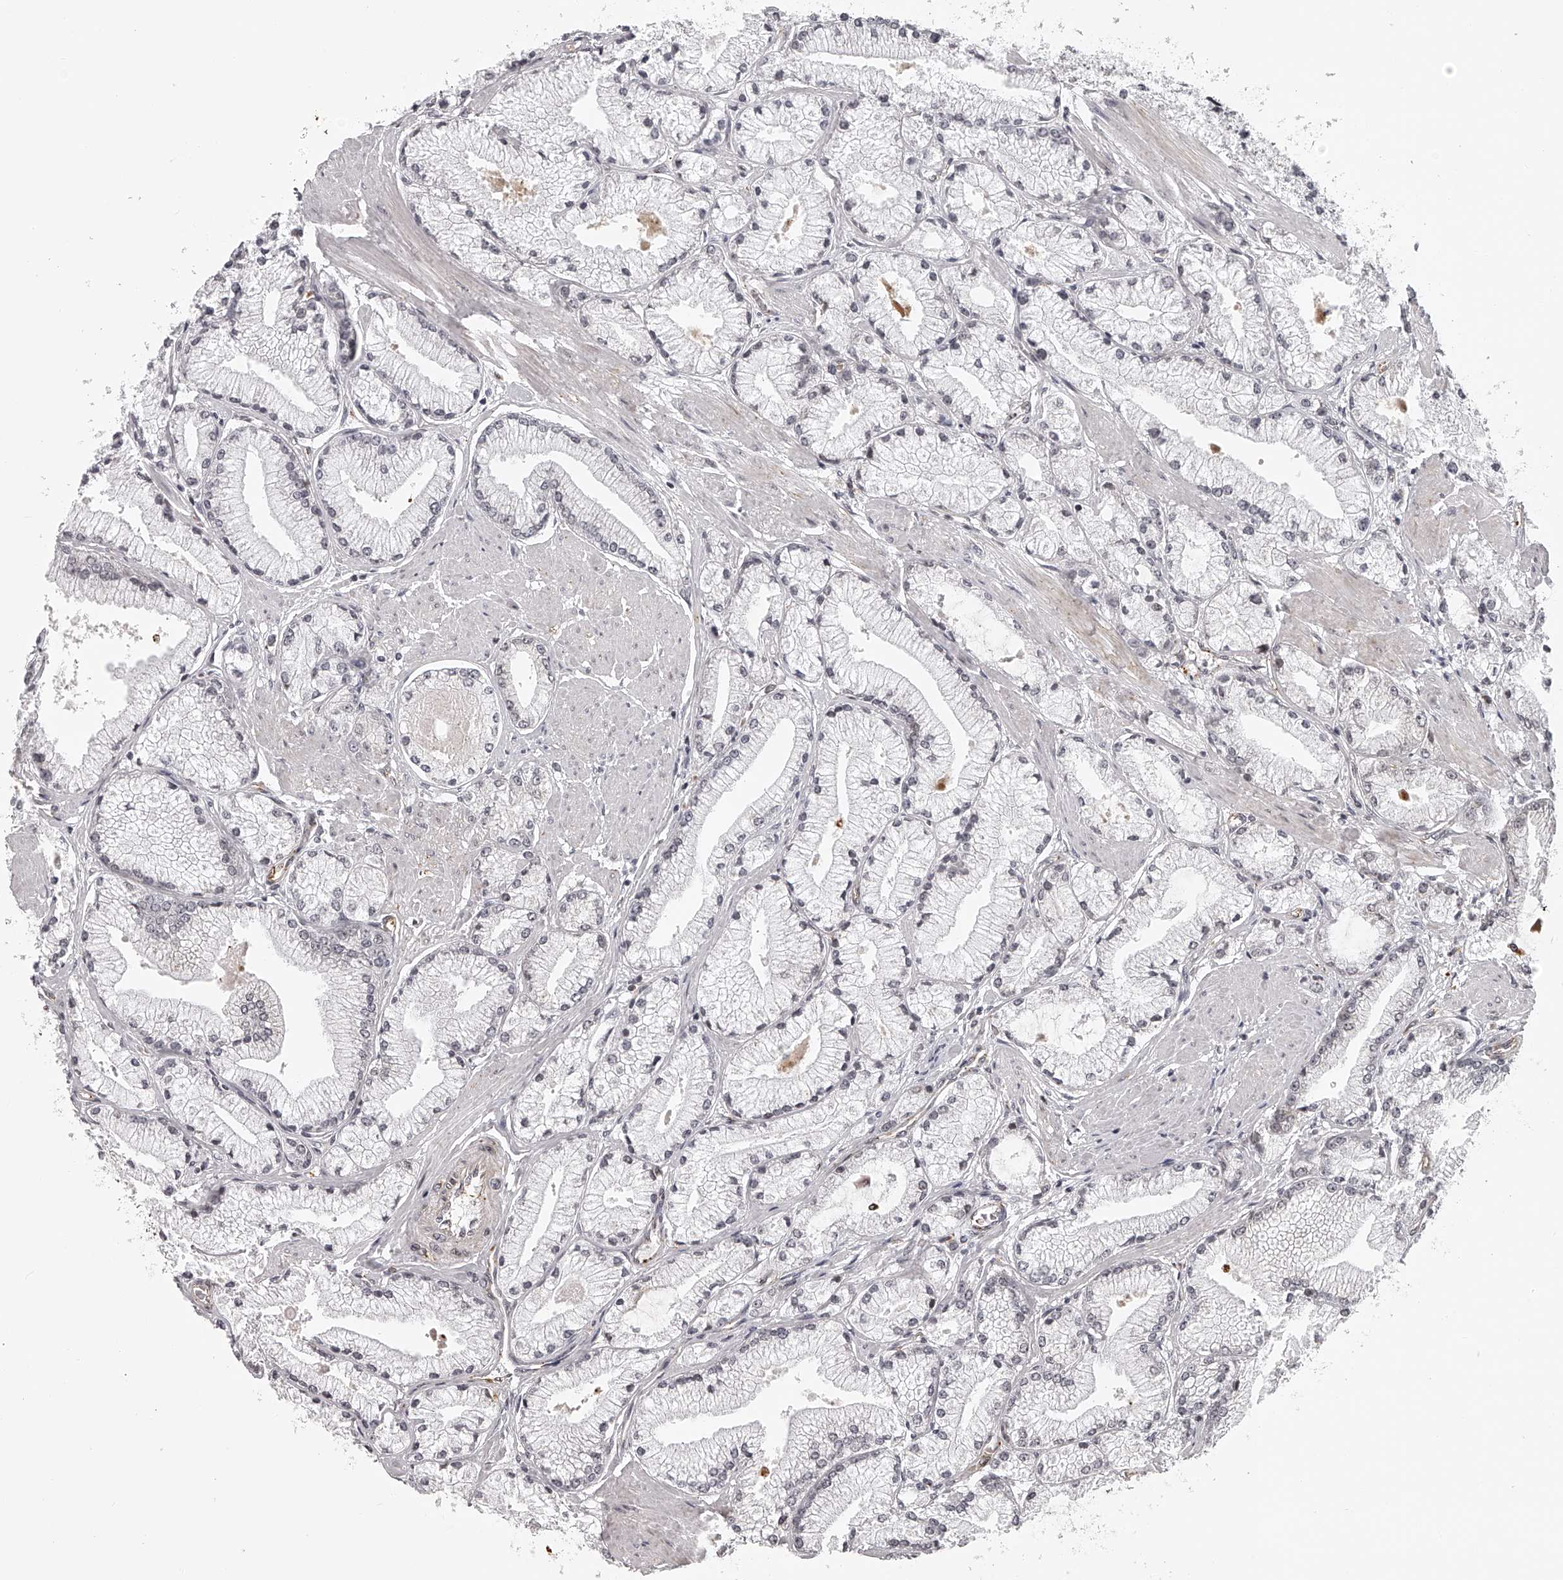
{"staining": {"intensity": "negative", "quantity": "none", "location": "none"}, "tissue": "prostate cancer", "cell_type": "Tumor cells", "image_type": "cancer", "snomed": [{"axis": "morphology", "description": "Adenocarcinoma, High grade"}, {"axis": "topography", "description": "Prostate"}], "caption": "Immunohistochemistry of prostate adenocarcinoma (high-grade) shows no positivity in tumor cells.", "gene": "ODF2L", "patient": {"sex": "male", "age": 50}}